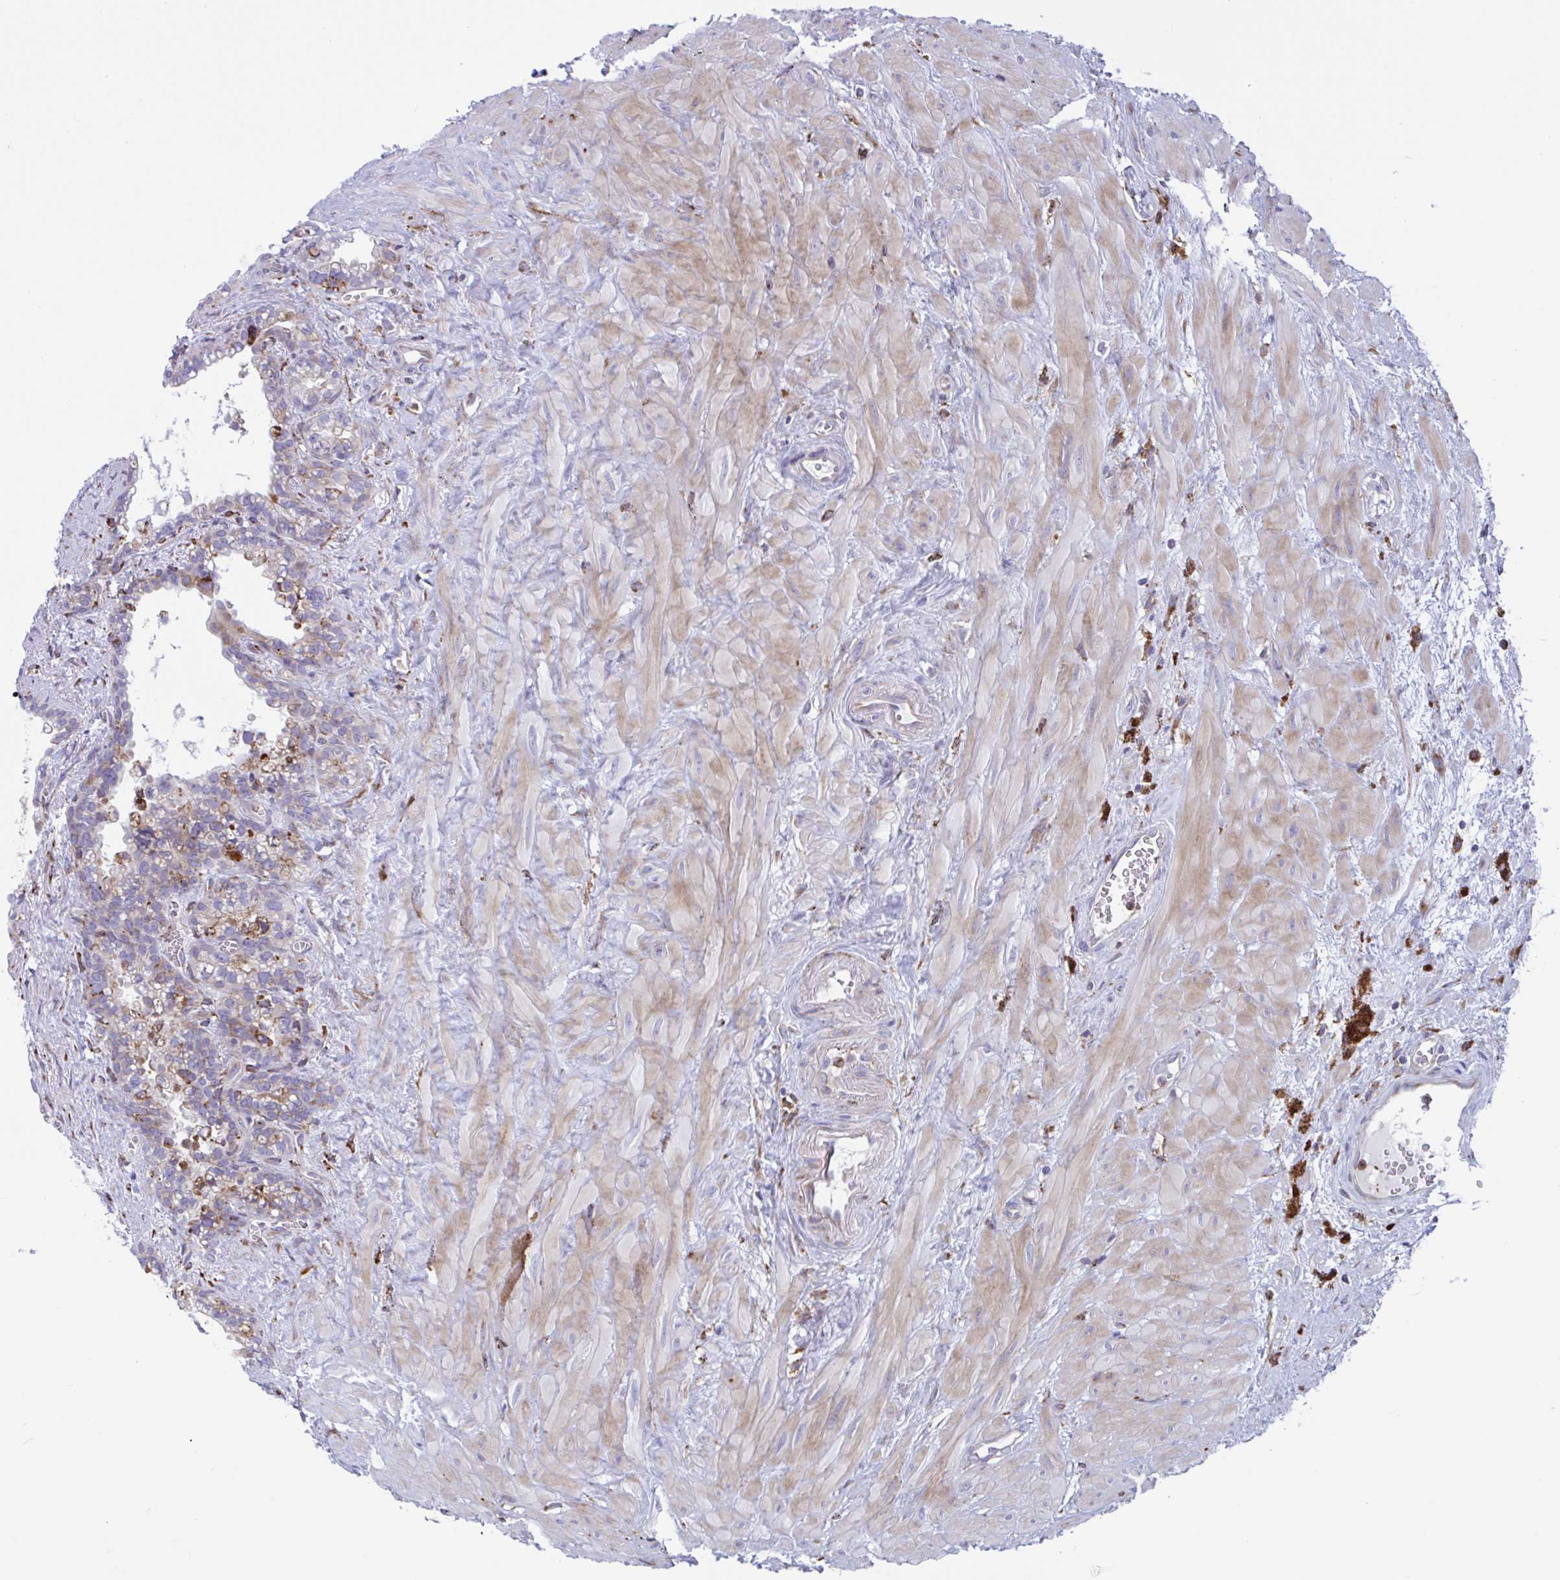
{"staining": {"intensity": "moderate", "quantity": "<25%", "location": "cytoplasmic/membranous"}, "tissue": "seminal vesicle", "cell_type": "Glandular cells", "image_type": "normal", "snomed": [{"axis": "morphology", "description": "Normal tissue, NOS"}, {"axis": "topography", "description": "Seminal veicle"}], "caption": "IHC (DAB (3,3'-diaminobenzidine)) staining of normal seminal vesicle reveals moderate cytoplasmic/membranous protein positivity in approximately <25% of glandular cells.", "gene": "PEAK3", "patient": {"sex": "male", "age": 76}}